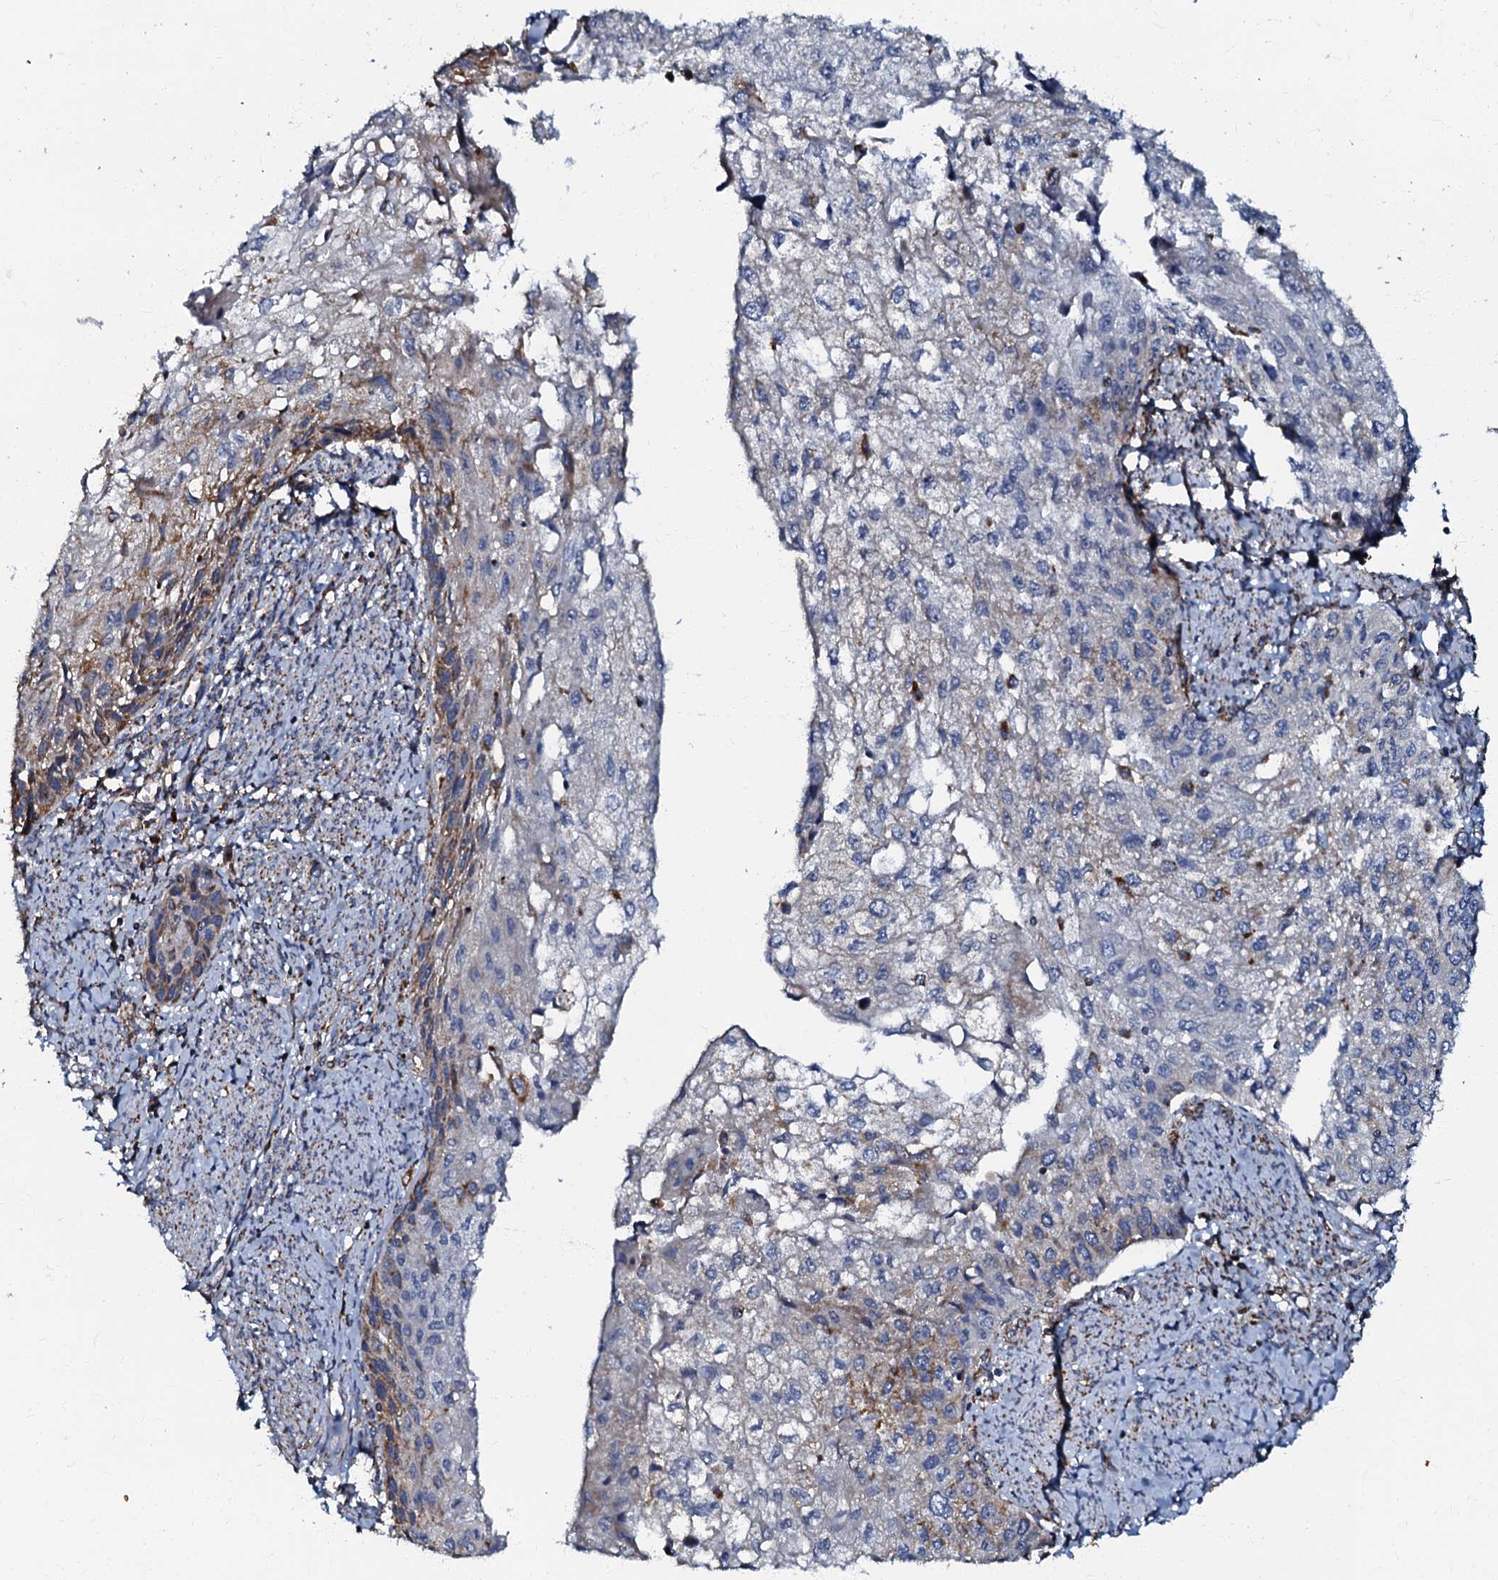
{"staining": {"intensity": "moderate", "quantity": "25%-75%", "location": "cytoplasmic/membranous"}, "tissue": "cervical cancer", "cell_type": "Tumor cells", "image_type": "cancer", "snomed": [{"axis": "morphology", "description": "Squamous cell carcinoma, NOS"}, {"axis": "topography", "description": "Cervix"}], "caption": "Moderate cytoplasmic/membranous protein staining is seen in about 25%-75% of tumor cells in squamous cell carcinoma (cervical).", "gene": "NDUFA12", "patient": {"sex": "female", "age": 67}}